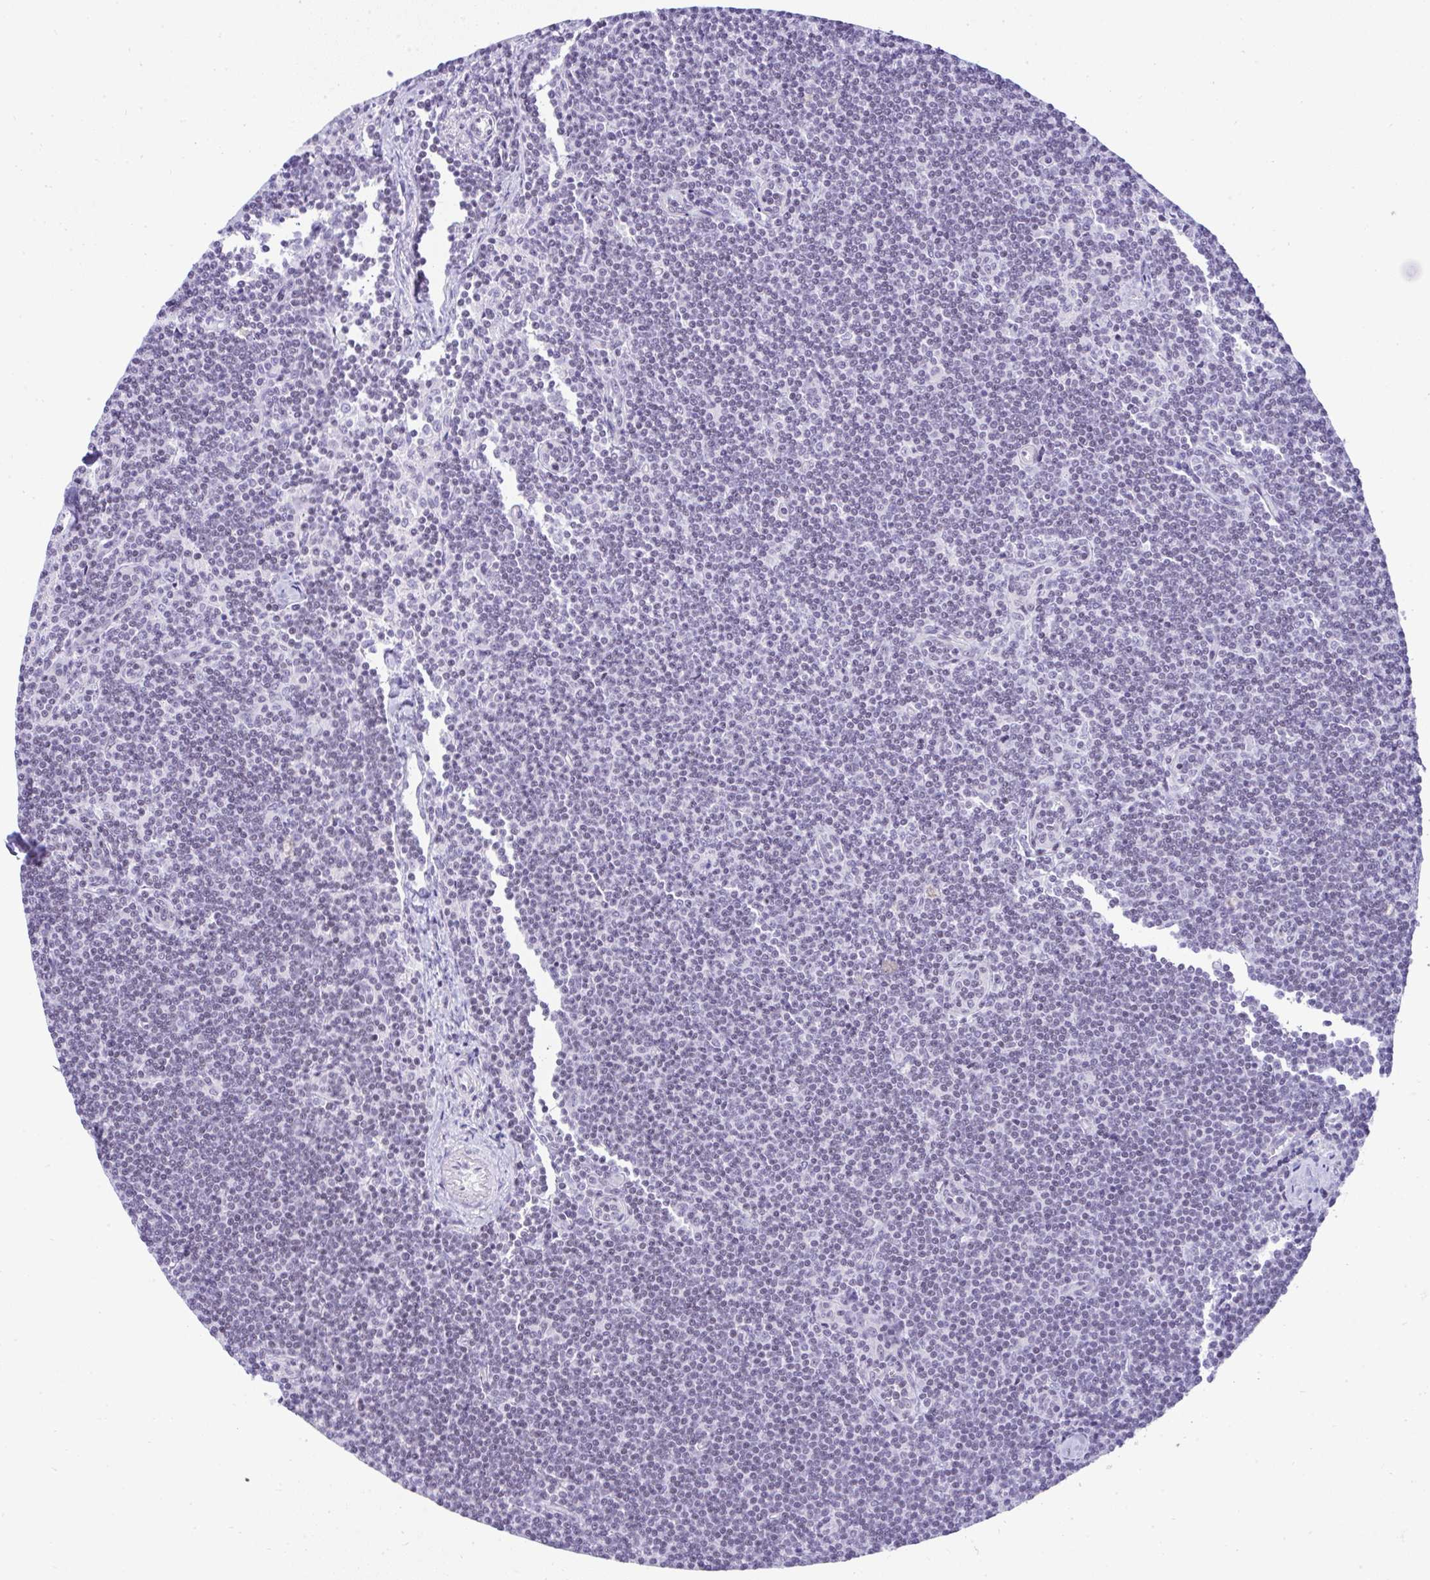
{"staining": {"intensity": "negative", "quantity": "none", "location": "none"}, "tissue": "lymphoma", "cell_type": "Tumor cells", "image_type": "cancer", "snomed": [{"axis": "morphology", "description": "Malignant lymphoma, non-Hodgkin's type, Low grade"}, {"axis": "topography", "description": "Lymph node"}], "caption": "A histopathology image of low-grade malignant lymphoma, non-Hodgkin's type stained for a protein displays no brown staining in tumor cells.", "gene": "RNF183", "patient": {"sex": "female", "age": 73}}